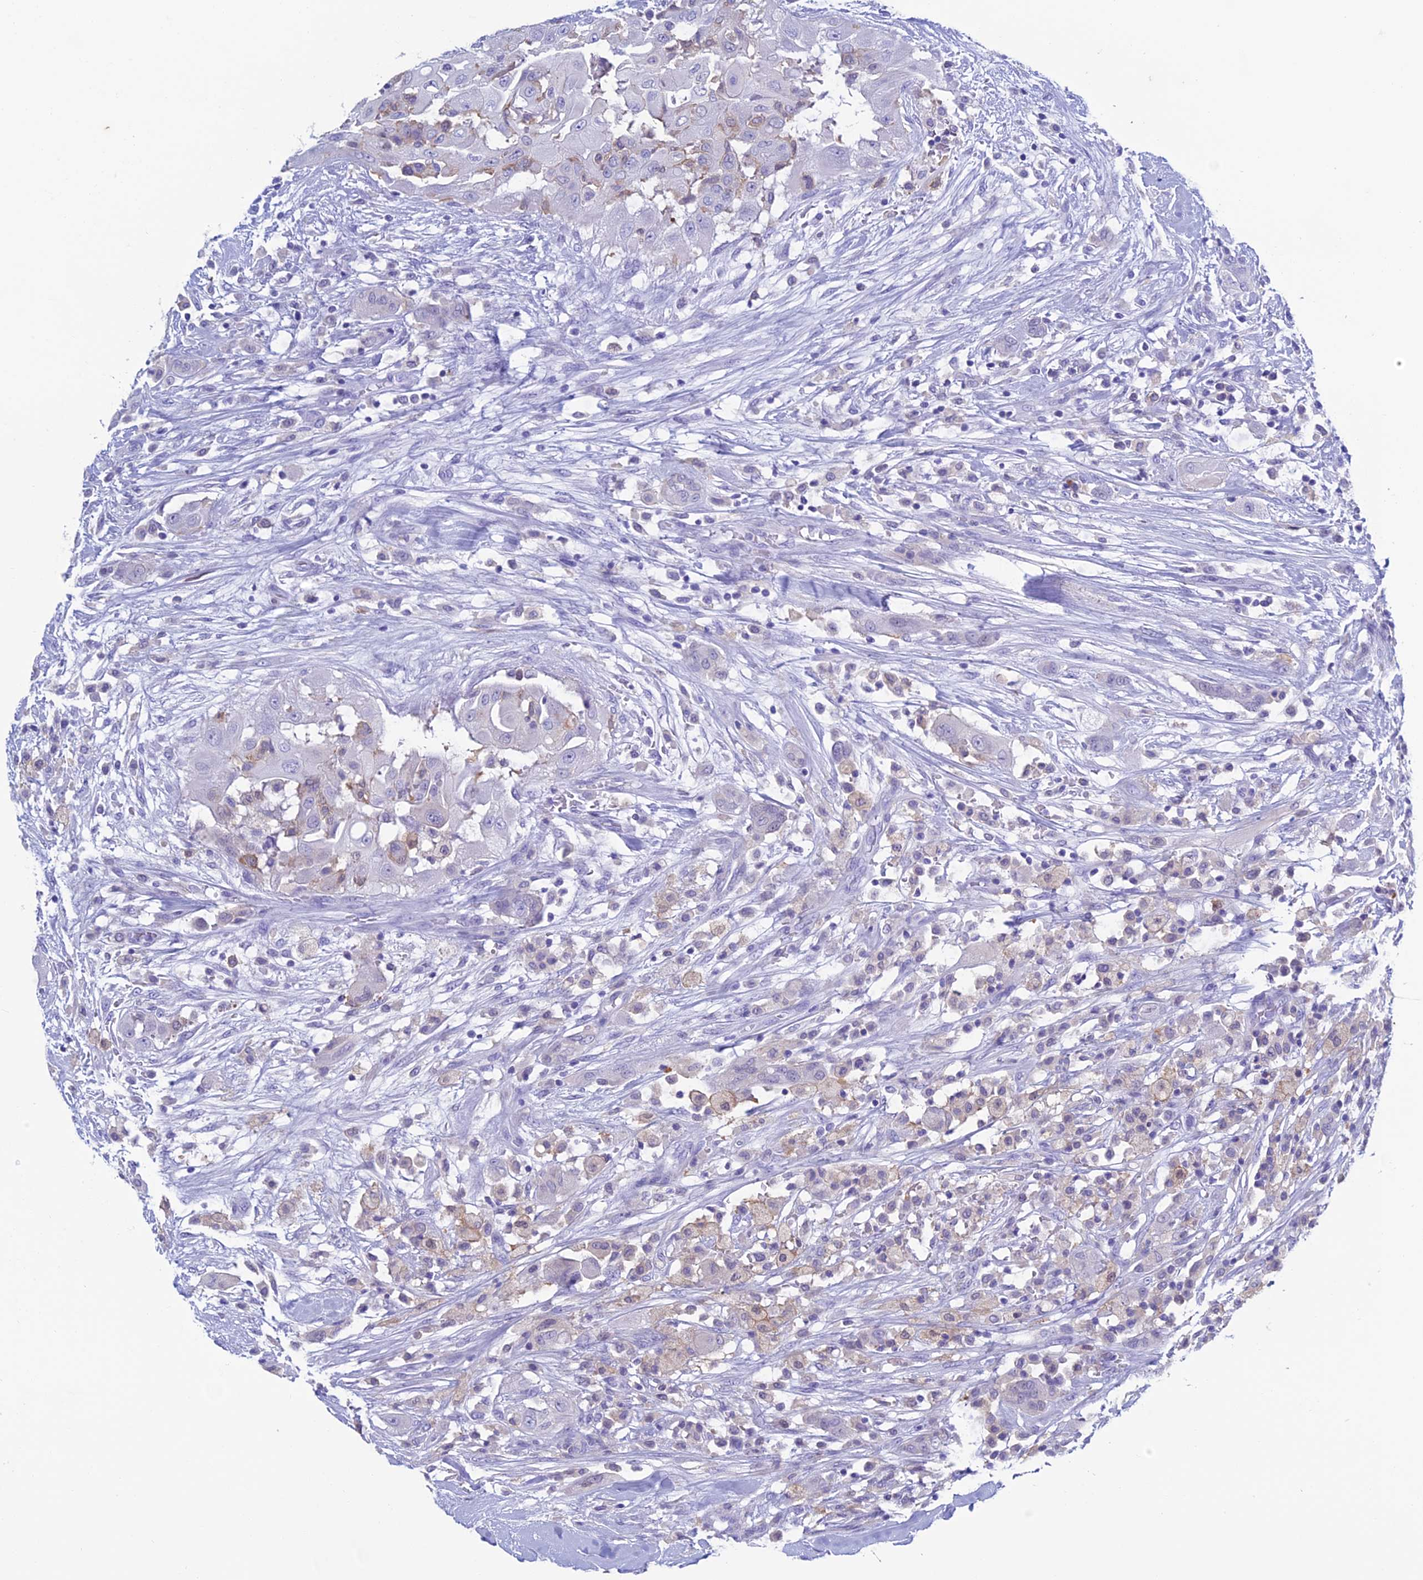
{"staining": {"intensity": "negative", "quantity": "none", "location": "none"}, "tissue": "thyroid cancer", "cell_type": "Tumor cells", "image_type": "cancer", "snomed": [{"axis": "morphology", "description": "Papillary adenocarcinoma, NOS"}, {"axis": "topography", "description": "Thyroid gland"}], "caption": "A high-resolution image shows immunohistochemistry (IHC) staining of thyroid papillary adenocarcinoma, which exhibits no significant expression in tumor cells.", "gene": "KCNK17", "patient": {"sex": "female", "age": 59}}